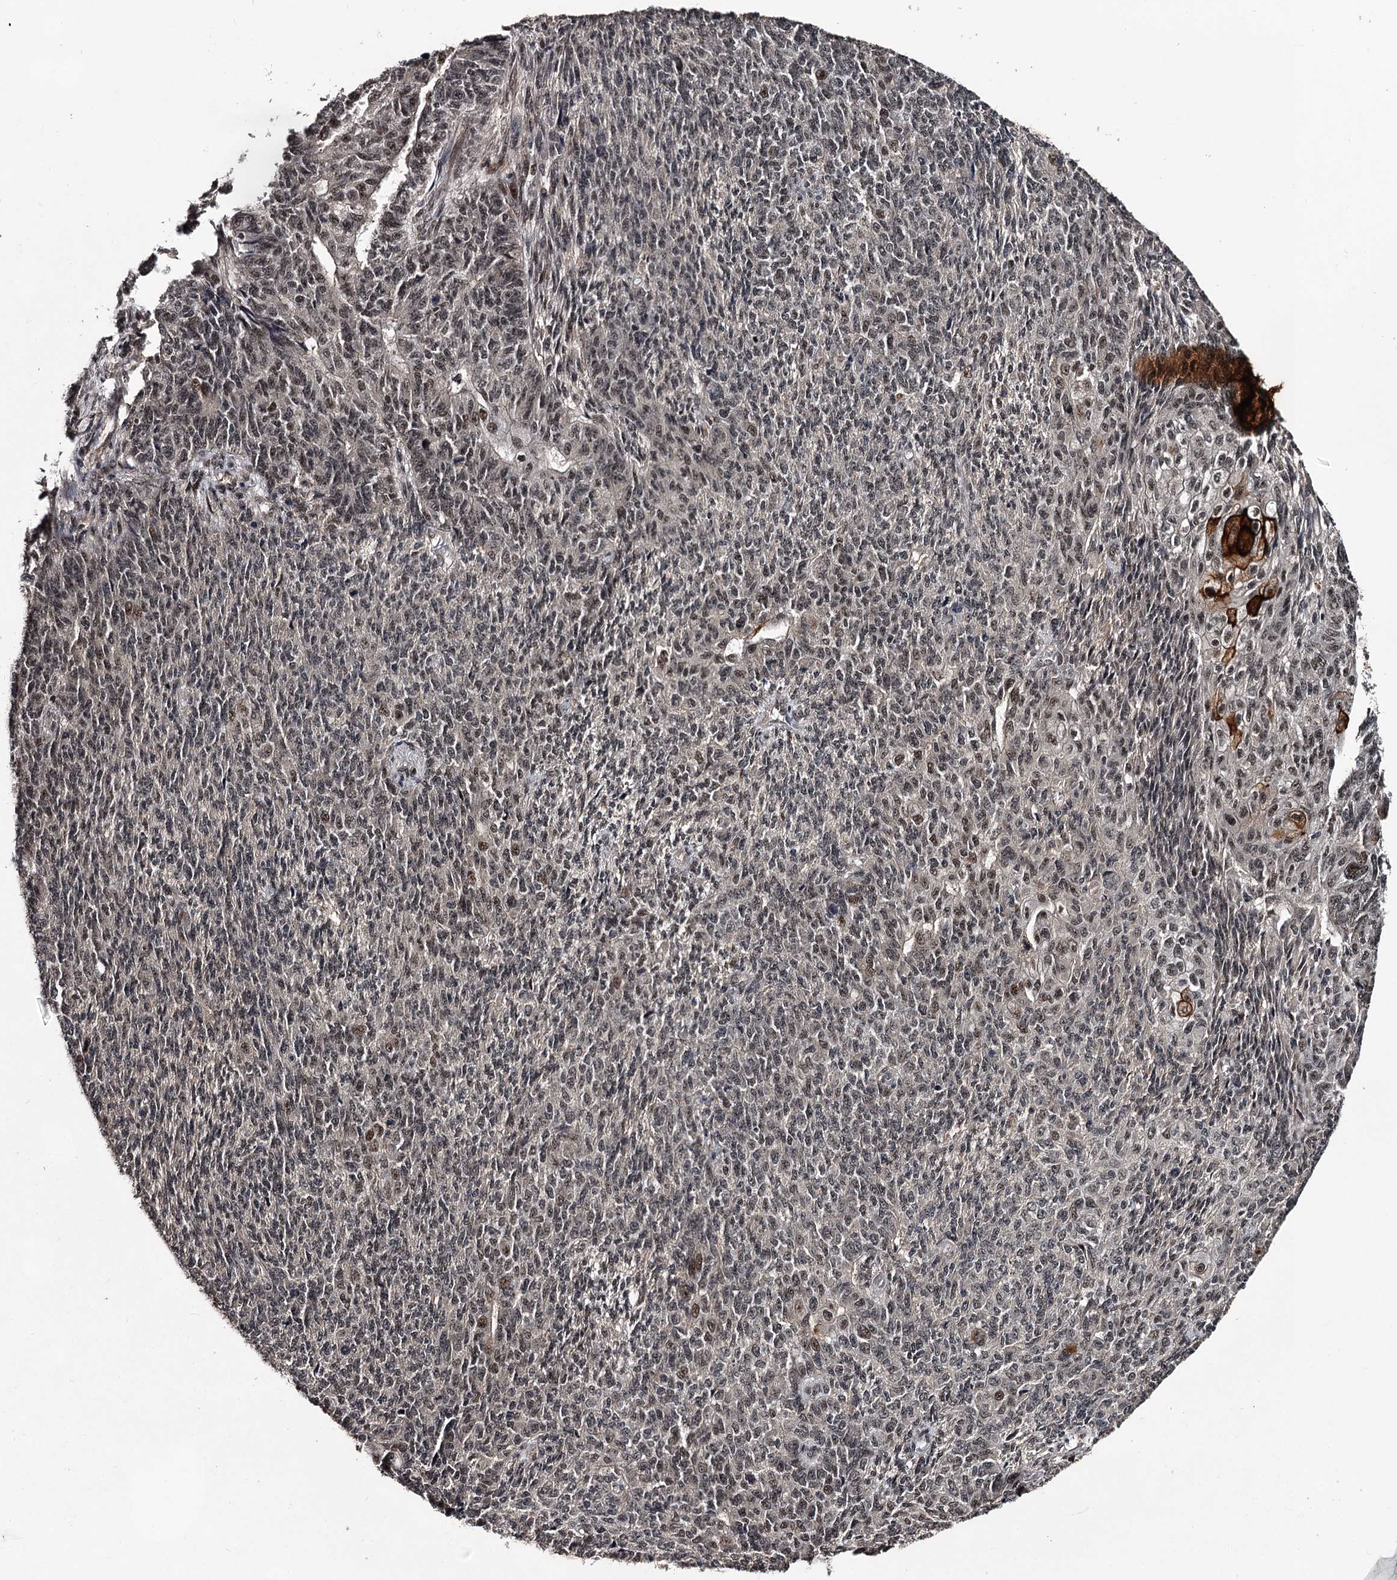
{"staining": {"intensity": "moderate", "quantity": "<25%", "location": "nuclear"}, "tissue": "endometrial cancer", "cell_type": "Tumor cells", "image_type": "cancer", "snomed": [{"axis": "morphology", "description": "Adenocarcinoma, NOS"}, {"axis": "topography", "description": "Endometrium"}], "caption": "Endometrial cancer (adenocarcinoma) was stained to show a protein in brown. There is low levels of moderate nuclear expression in approximately <25% of tumor cells. (DAB (3,3'-diaminobenzidine) IHC with brightfield microscopy, high magnification).", "gene": "MAML3", "patient": {"sex": "female", "age": 32}}